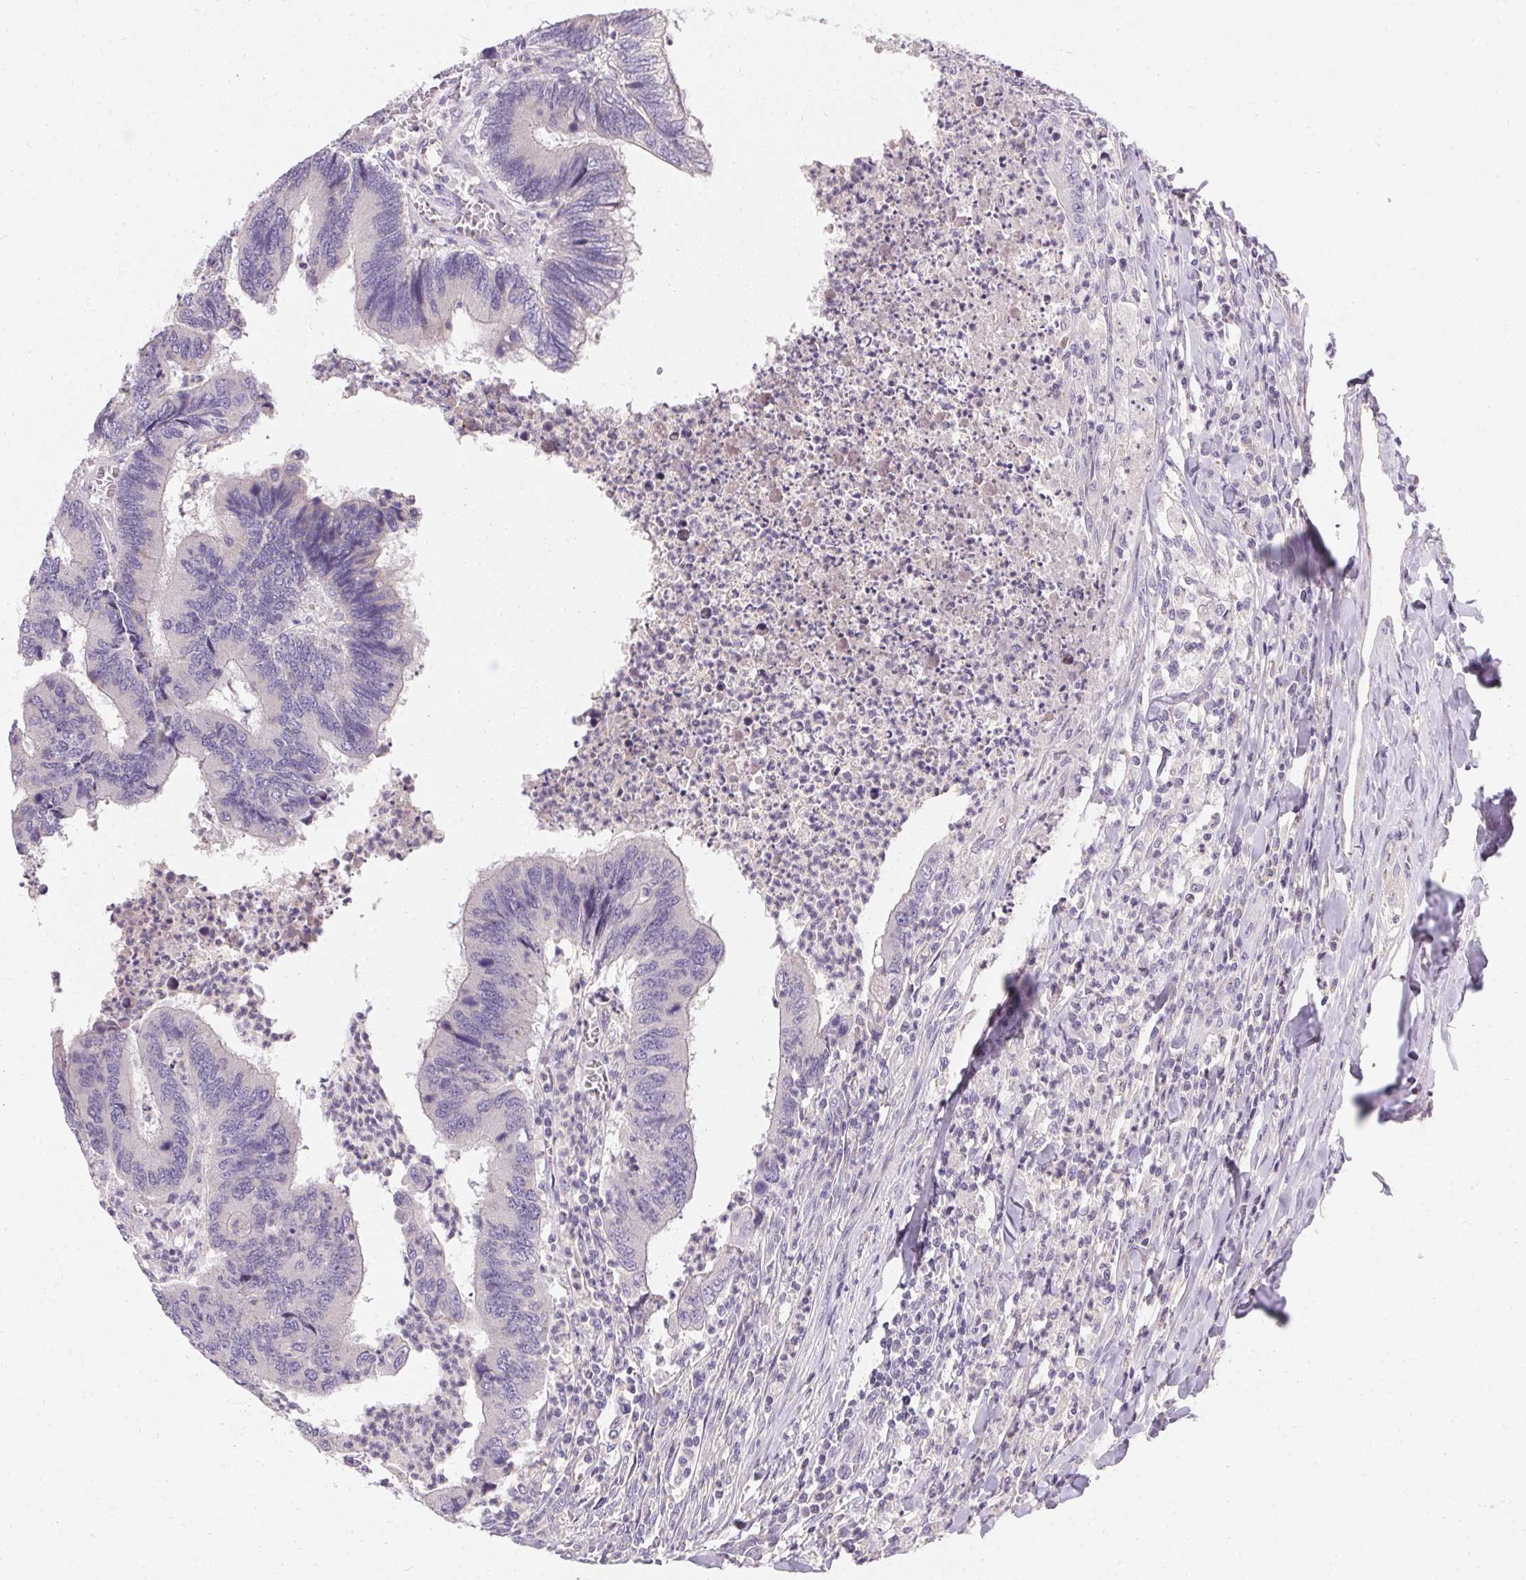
{"staining": {"intensity": "negative", "quantity": "none", "location": "none"}, "tissue": "colorectal cancer", "cell_type": "Tumor cells", "image_type": "cancer", "snomed": [{"axis": "morphology", "description": "Adenocarcinoma, NOS"}, {"axis": "topography", "description": "Colon"}], "caption": "Immunohistochemistry (IHC) of human adenocarcinoma (colorectal) demonstrates no expression in tumor cells.", "gene": "TRIP13", "patient": {"sex": "female", "age": 67}}